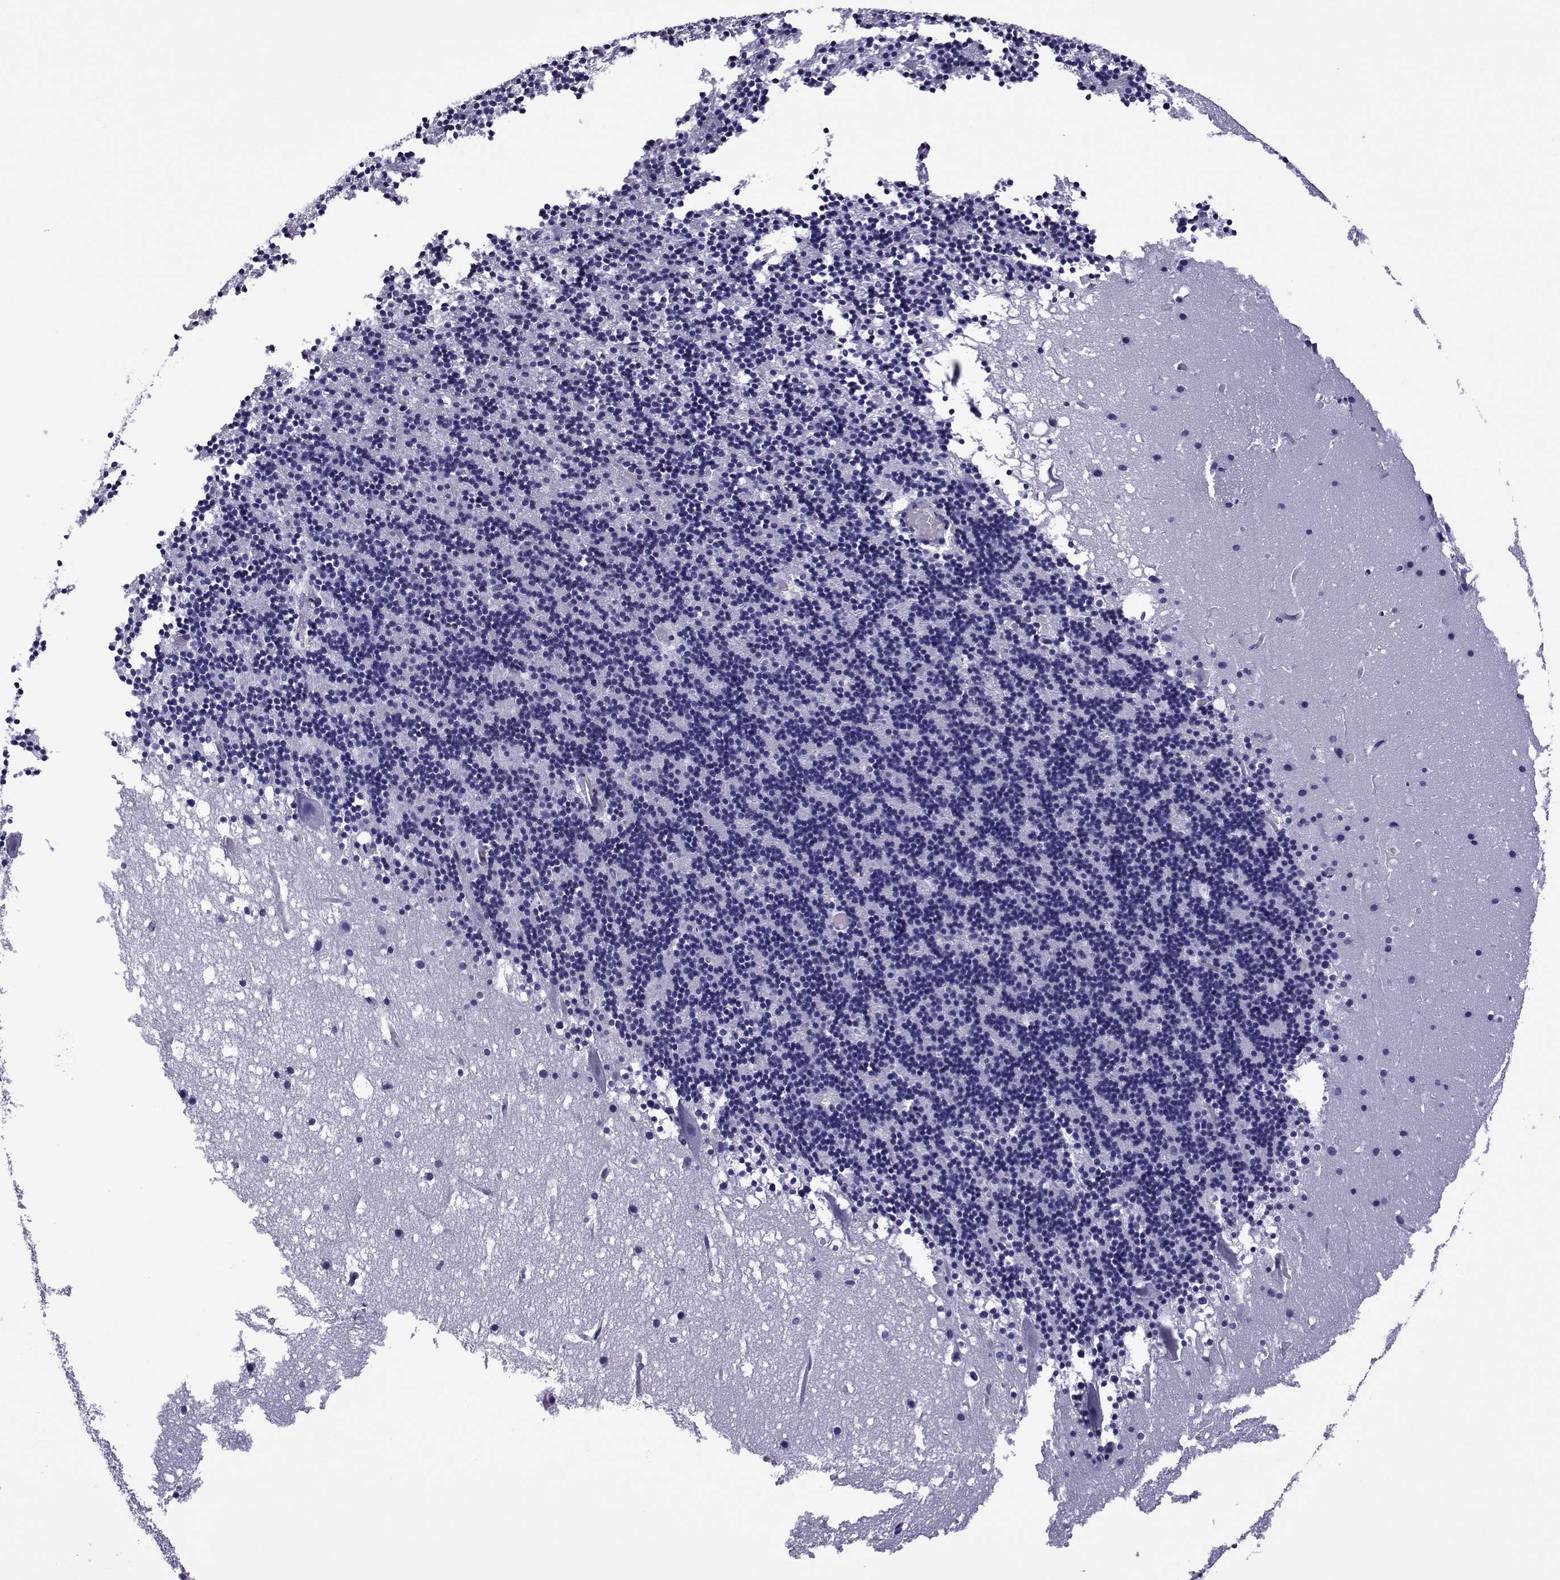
{"staining": {"intensity": "negative", "quantity": "none", "location": "none"}, "tissue": "cerebellum", "cell_type": "Cells in granular layer", "image_type": "normal", "snomed": [{"axis": "morphology", "description": "Normal tissue, NOS"}, {"axis": "topography", "description": "Cerebellum"}], "caption": "DAB (3,3'-diaminobenzidine) immunohistochemical staining of normal cerebellum shows no significant positivity in cells in granular layer. The staining is performed using DAB (3,3'-diaminobenzidine) brown chromogen with nuclei counter-stained in using hematoxylin.", "gene": "SPANXA1", "patient": {"sex": "male", "age": 37}}